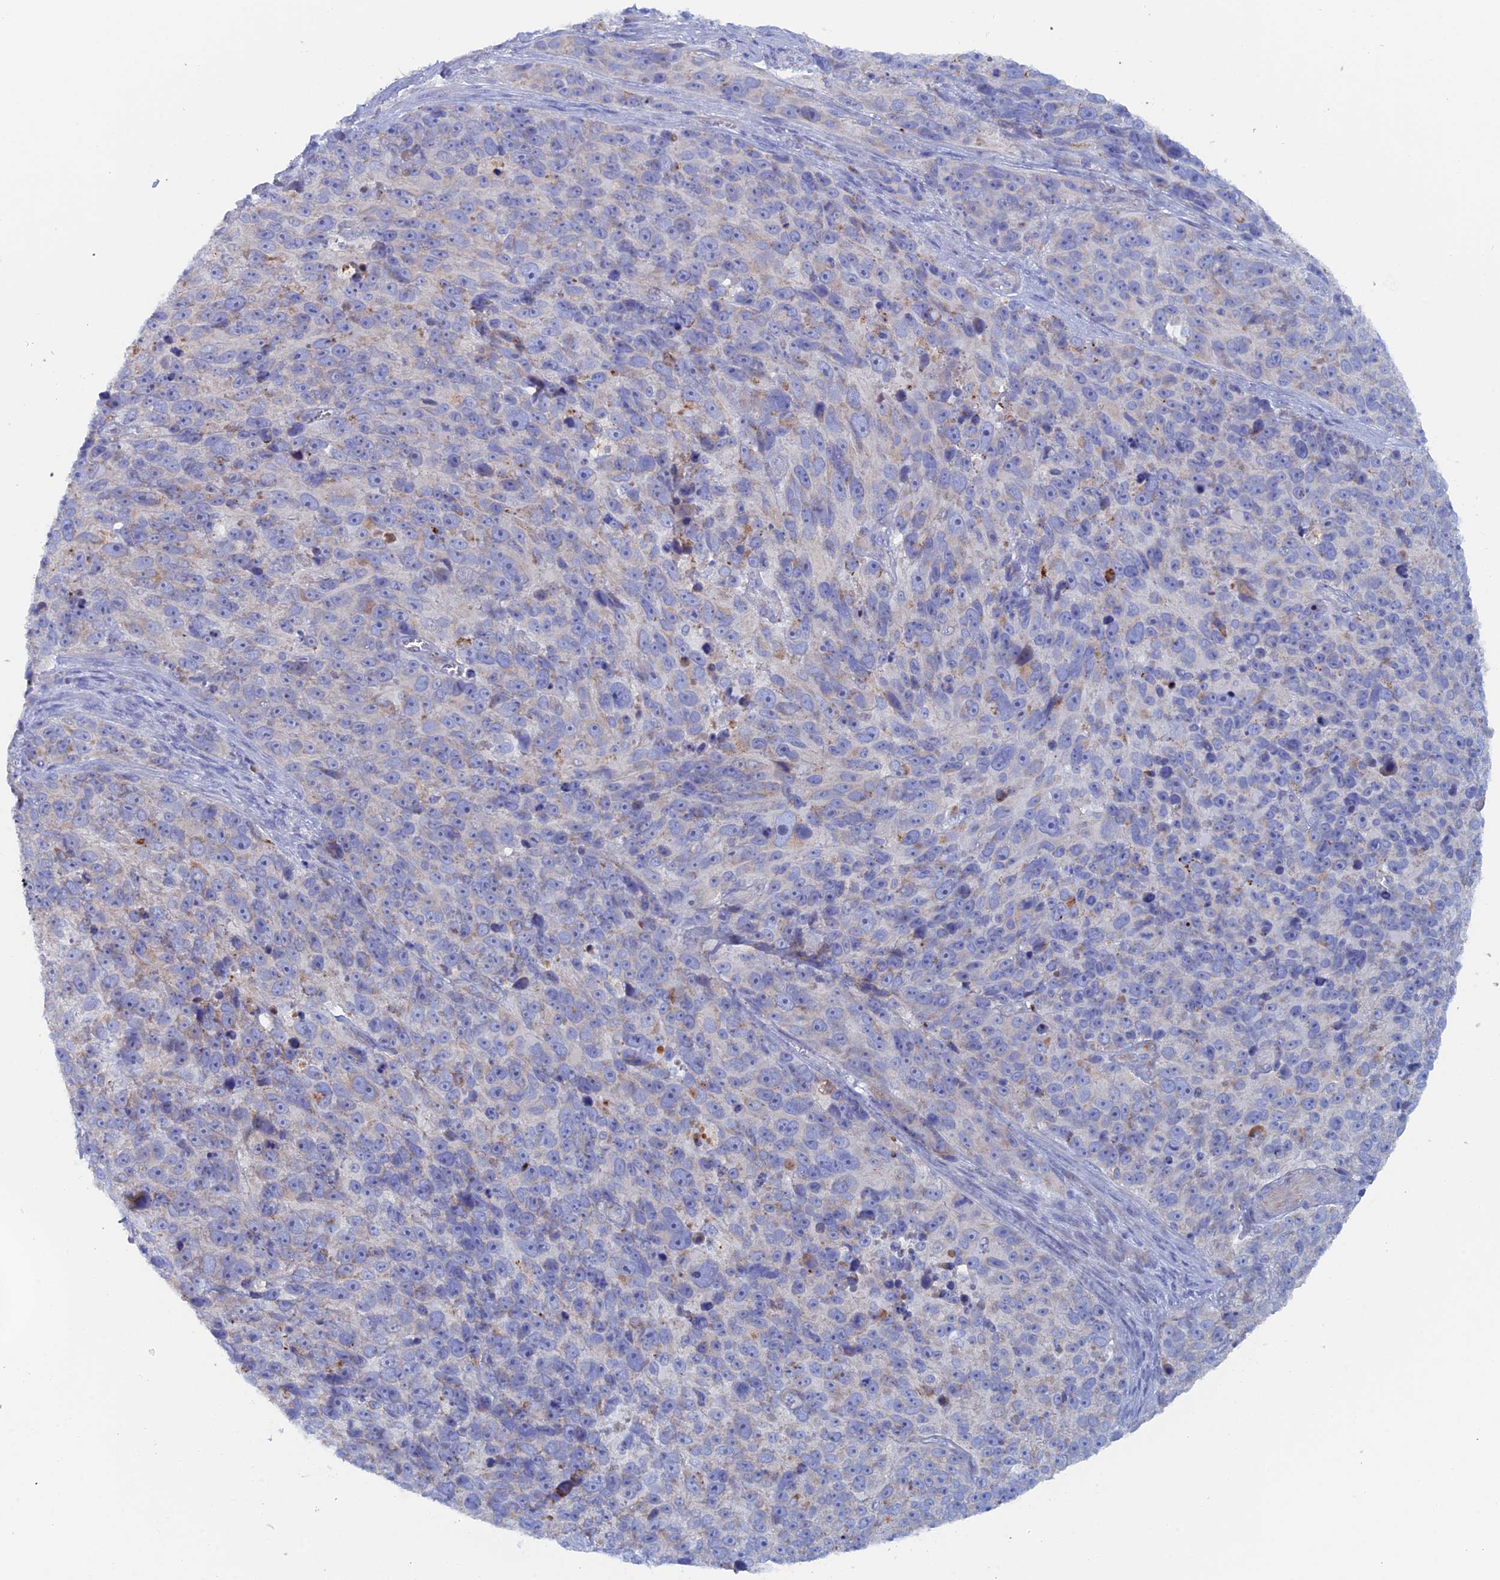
{"staining": {"intensity": "weak", "quantity": "<25%", "location": "cytoplasmic/membranous"}, "tissue": "melanoma", "cell_type": "Tumor cells", "image_type": "cancer", "snomed": [{"axis": "morphology", "description": "Malignant melanoma, NOS"}, {"axis": "topography", "description": "Skin"}], "caption": "A high-resolution image shows IHC staining of melanoma, which shows no significant positivity in tumor cells.", "gene": "COG7", "patient": {"sex": "male", "age": 84}}